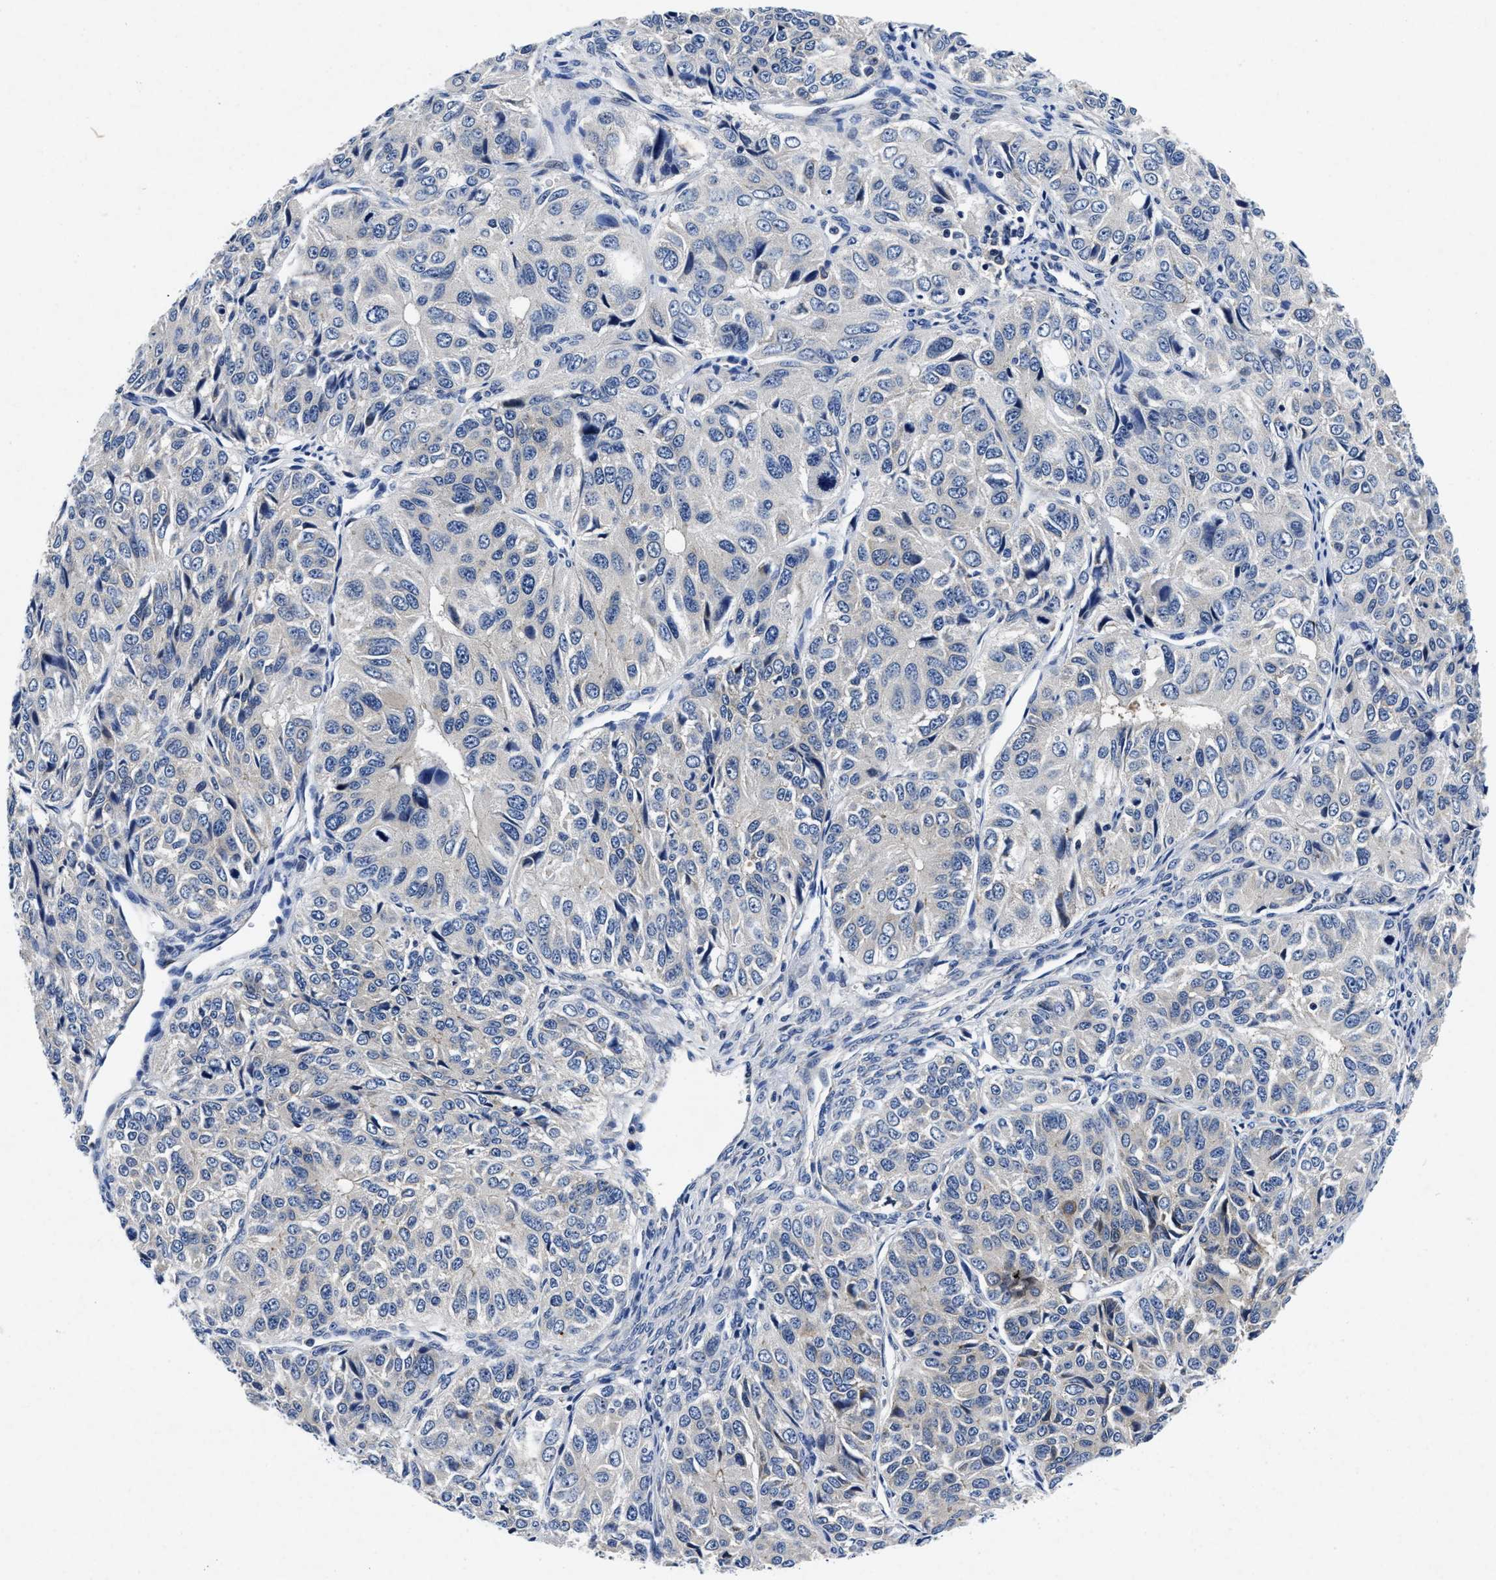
{"staining": {"intensity": "negative", "quantity": "none", "location": "none"}, "tissue": "ovarian cancer", "cell_type": "Tumor cells", "image_type": "cancer", "snomed": [{"axis": "morphology", "description": "Carcinoma, endometroid"}, {"axis": "topography", "description": "Ovary"}], "caption": "This is an IHC photomicrograph of ovarian endometroid carcinoma. There is no expression in tumor cells.", "gene": "LAD1", "patient": {"sex": "female", "age": 51}}